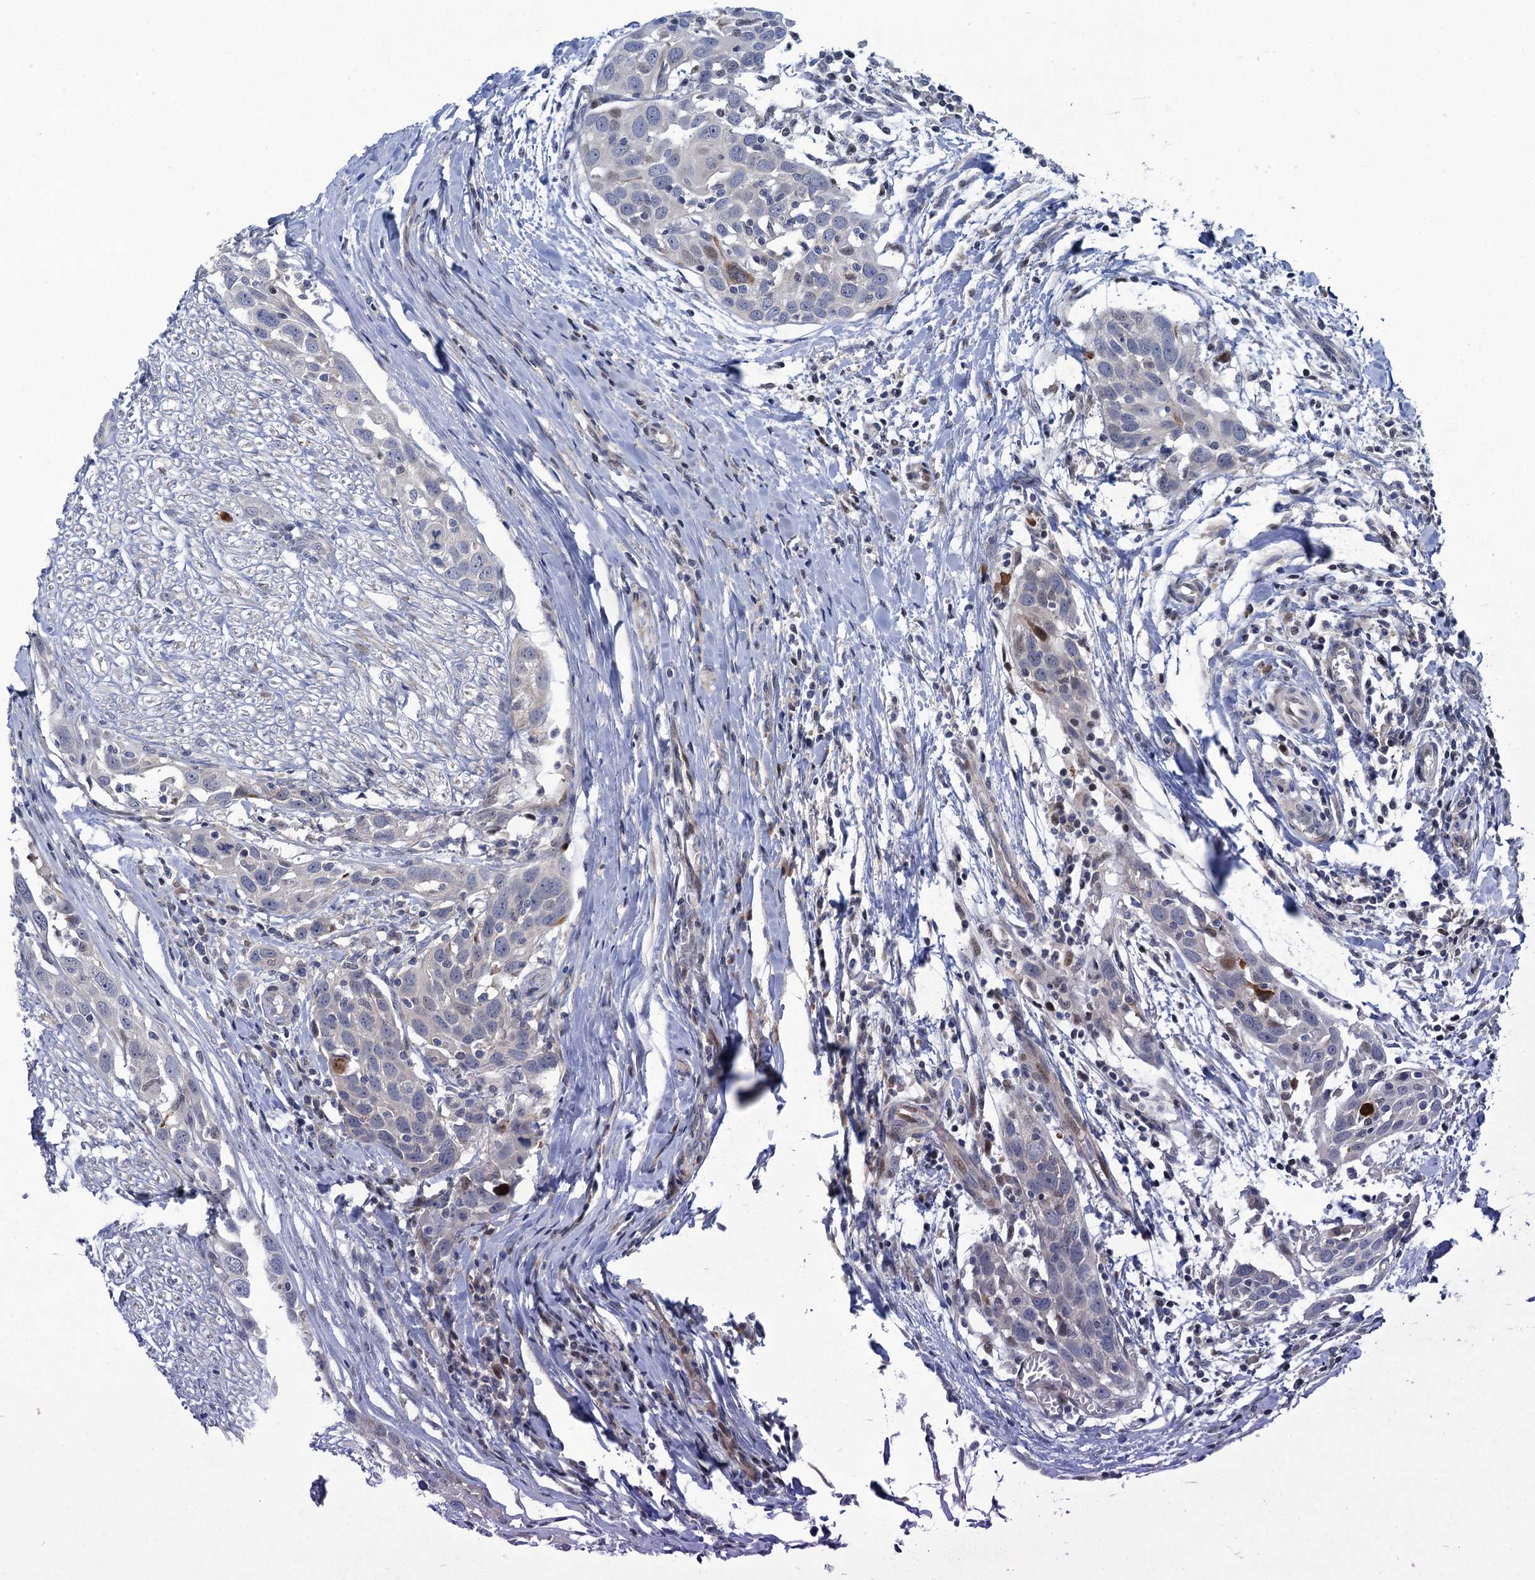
{"staining": {"intensity": "negative", "quantity": "none", "location": "none"}, "tissue": "head and neck cancer", "cell_type": "Tumor cells", "image_type": "cancer", "snomed": [{"axis": "morphology", "description": "Squamous cell carcinoma, NOS"}, {"axis": "topography", "description": "Oral tissue"}, {"axis": "topography", "description": "Head-Neck"}], "caption": "This is an IHC image of head and neck cancer. There is no expression in tumor cells.", "gene": "QPCTL", "patient": {"sex": "female", "age": 50}}